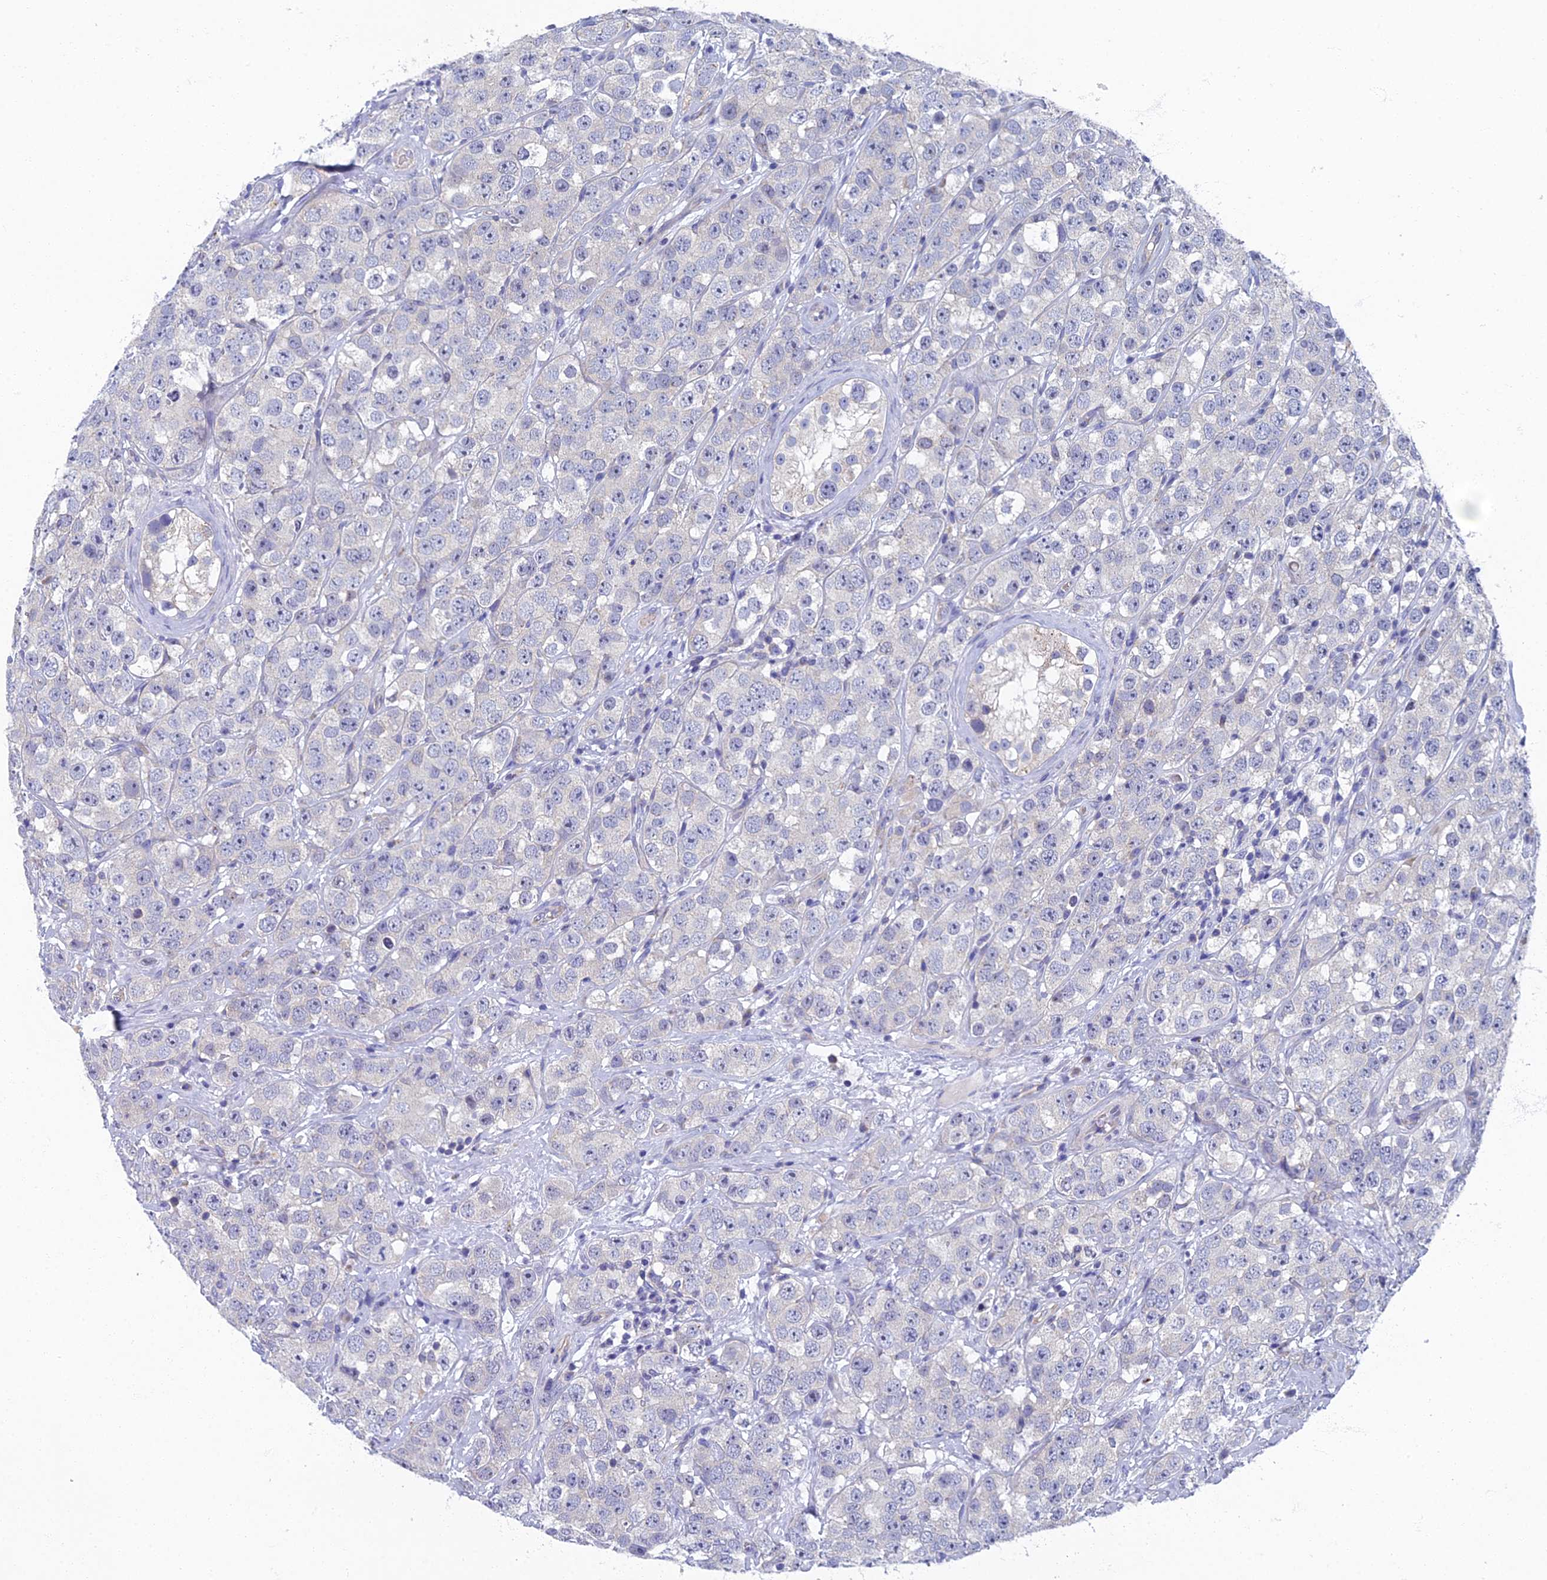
{"staining": {"intensity": "negative", "quantity": "none", "location": "none"}, "tissue": "testis cancer", "cell_type": "Tumor cells", "image_type": "cancer", "snomed": [{"axis": "morphology", "description": "Seminoma, NOS"}, {"axis": "topography", "description": "Testis"}], "caption": "High magnification brightfield microscopy of testis cancer (seminoma) stained with DAB (brown) and counterstained with hematoxylin (blue): tumor cells show no significant staining.", "gene": "SPIN4", "patient": {"sex": "male", "age": 28}}